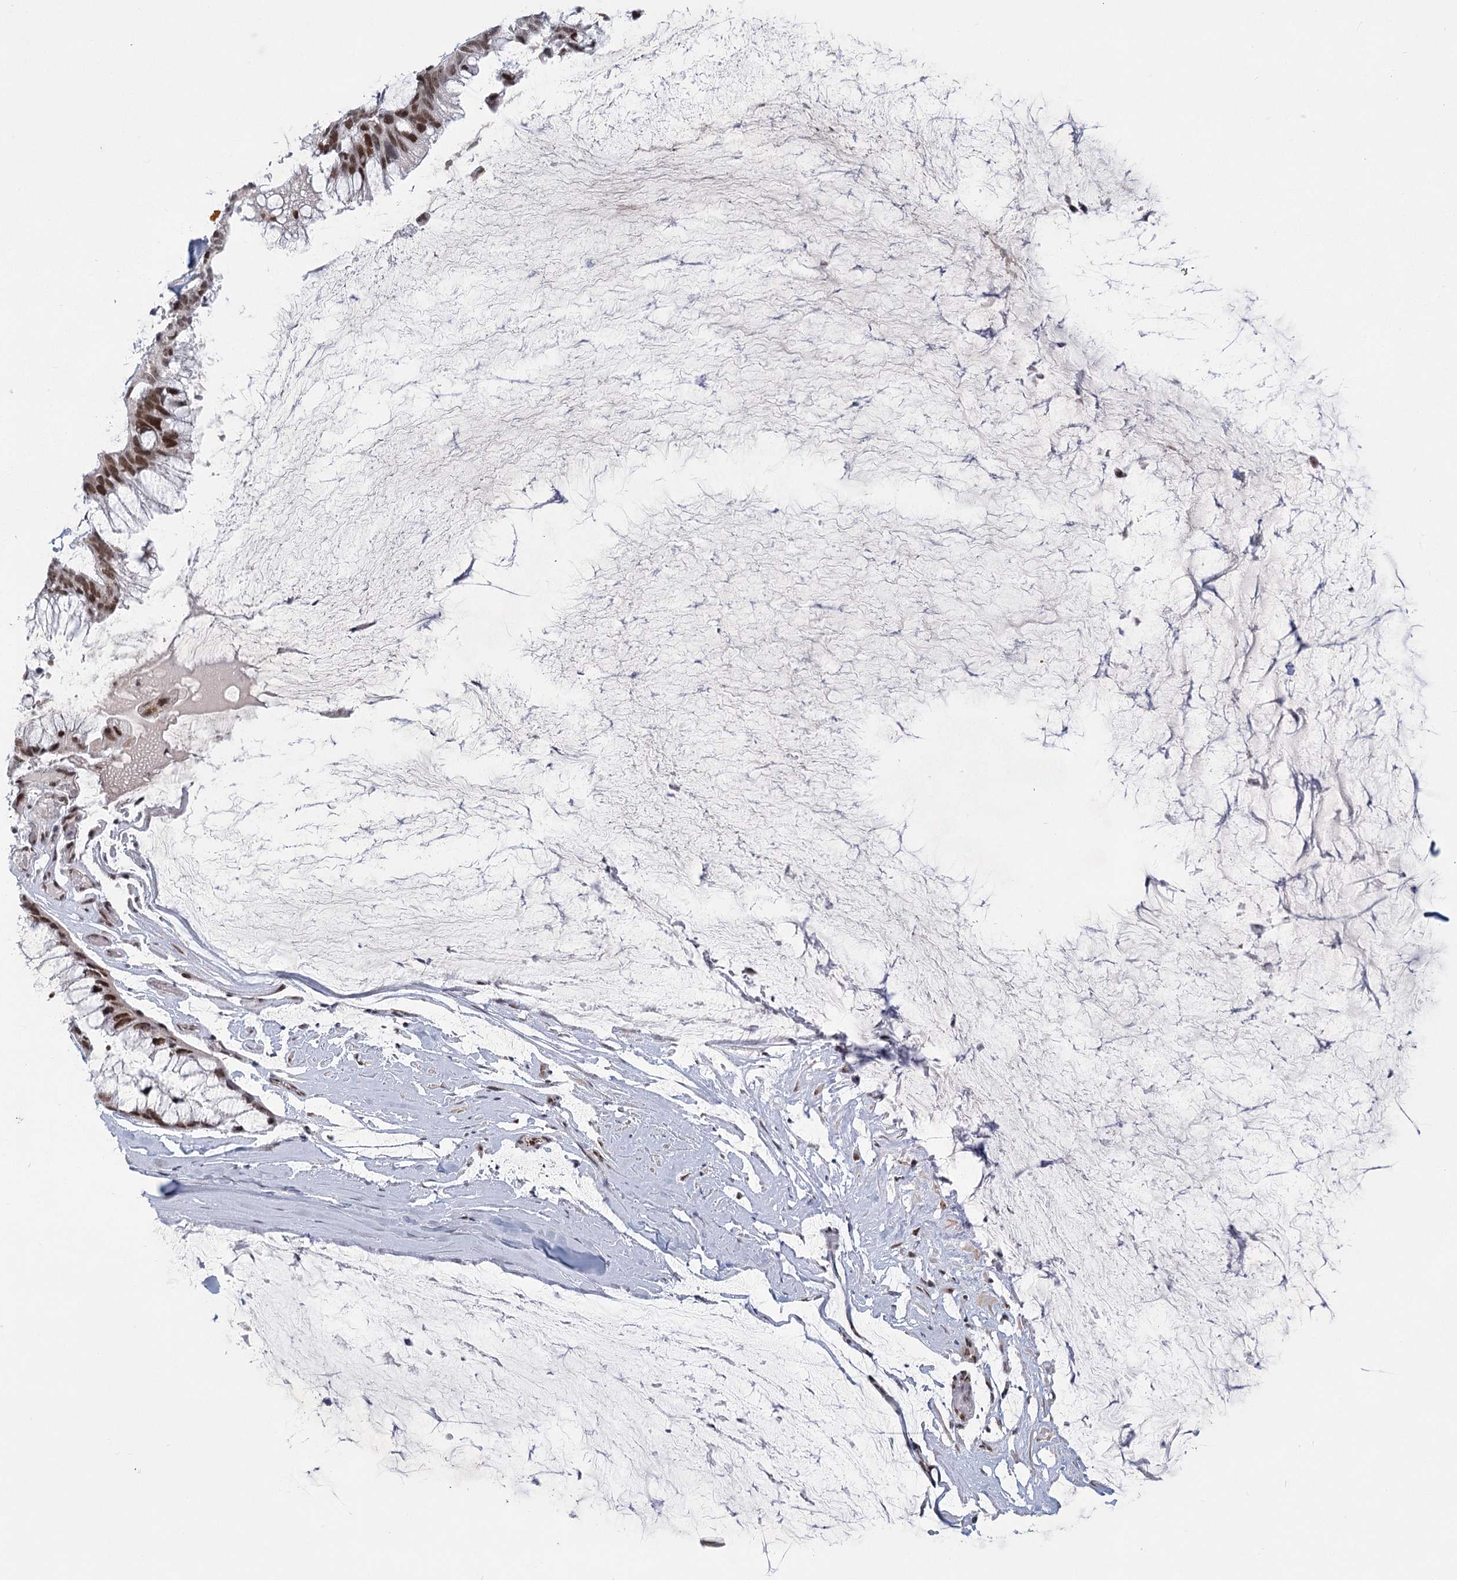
{"staining": {"intensity": "strong", "quantity": ">75%", "location": "nuclear"}, "tissue": "ovarian cancer", "cell_type": "Tumor cells", "image_type": "cancer", "snomed": [{"axis": "morphology", "description": "Cystadenocarcinoma, mucinous, NOS"}, {"axis": "topography", "description": "Ovary"}], "caption": "Strong nuclear positivity for a protein is identified in approximately >75% of tumor cells of ovarian cancer (mucinous cystadenocarcinoma) using IHC.", "gene": "CIB4", "patient": {"sex": "female", "age": 39}}